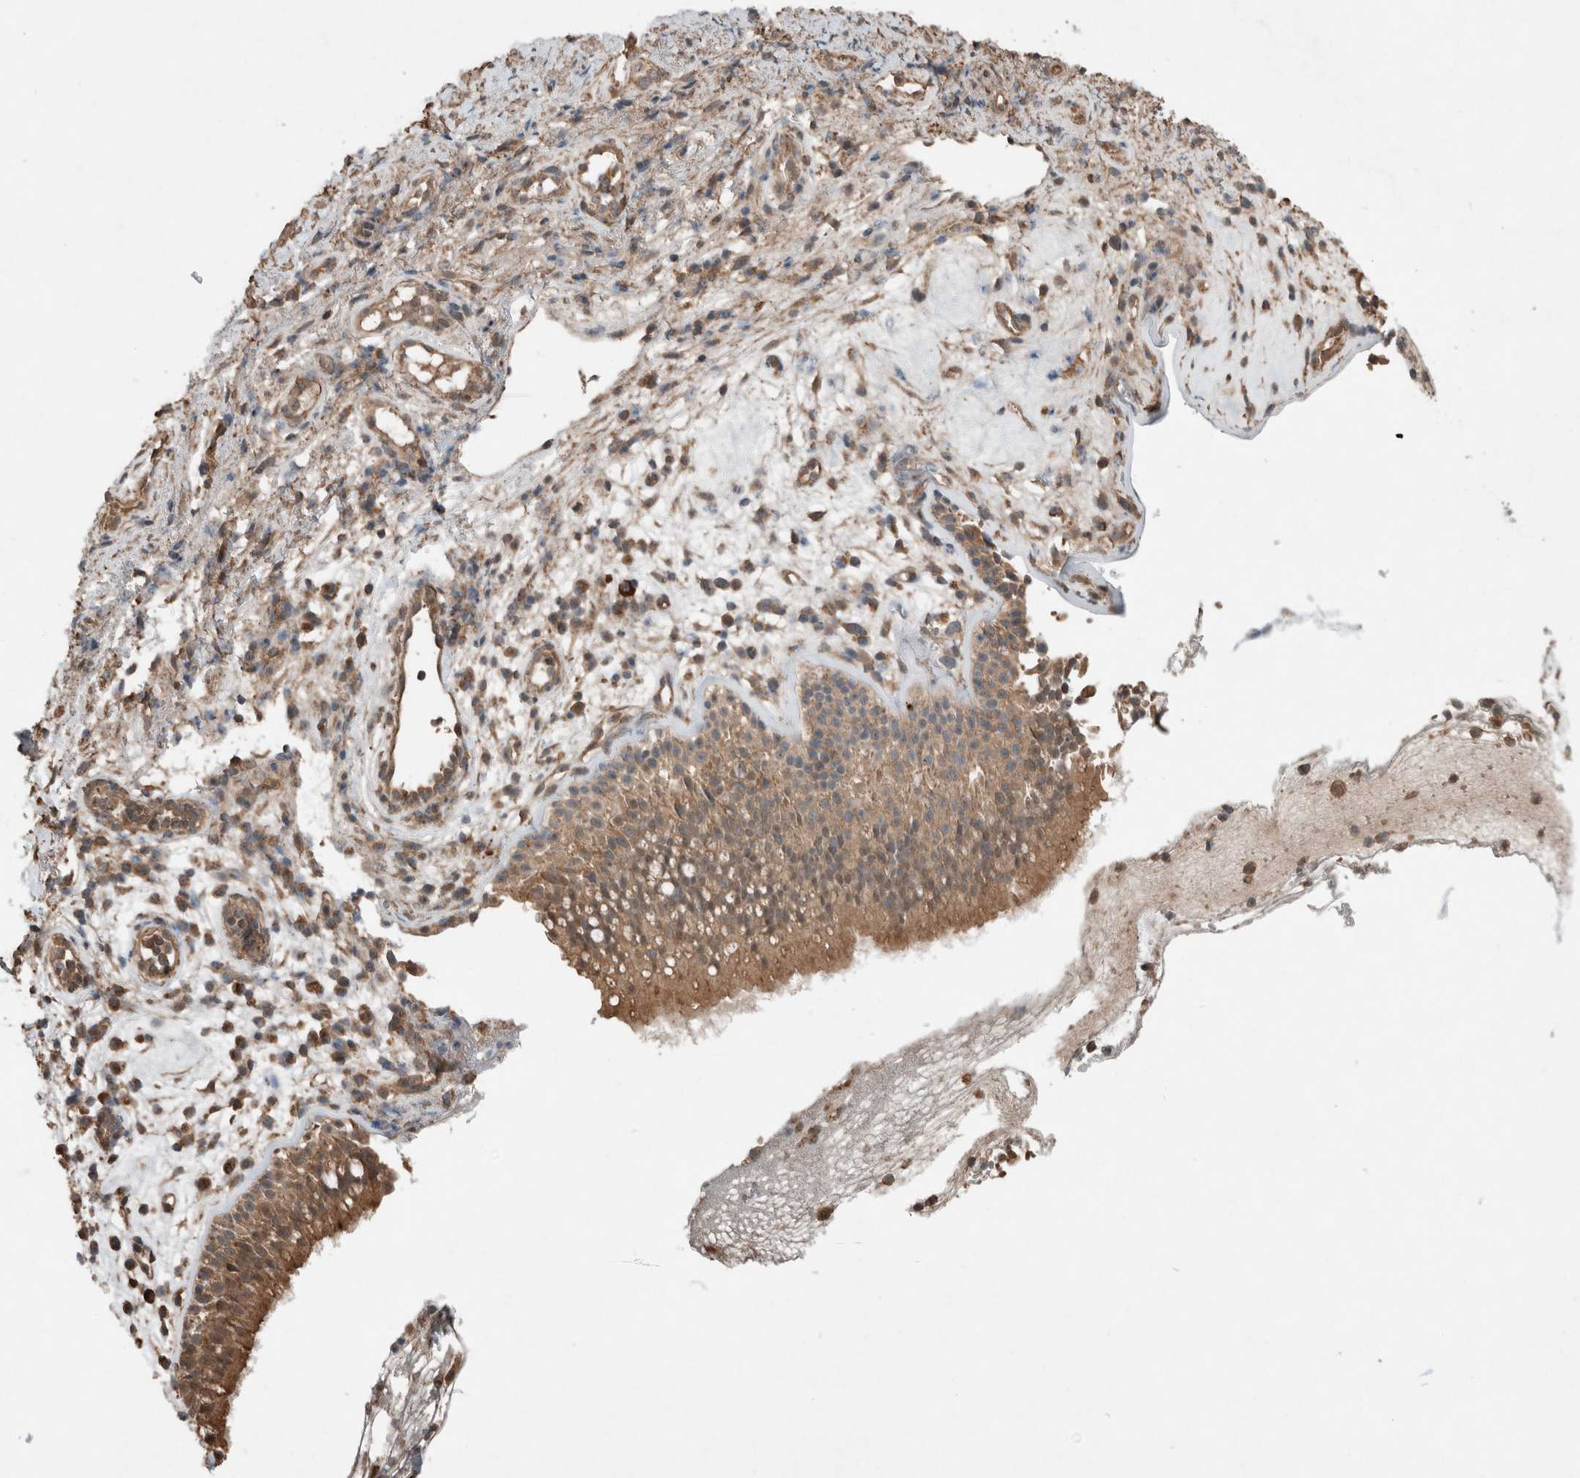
{"staining": {"intensity": "moderate", "quantity": ">75%", "location": "cytoplasmic/membranous"}, "tissue": "nasopharynx", "cell_type": "Respiratory epithelial cells", "image_type": "normal", "snomed": [{"axis": "morphology", "description": "Normal tissue, NOS"}, {"axis": "morphology", "description": "Inflammation, NOS"}, {"axis": "topography", "description": "Nasopharynx"}], "caption": "Protein staining of benign nasopharynx displays moderate cytoplasmic/membranous positivity in approximately >75% of respiratory epithelial cells.", "gene": "KLK14", "patient": {"sex": "male", "age": 54}}